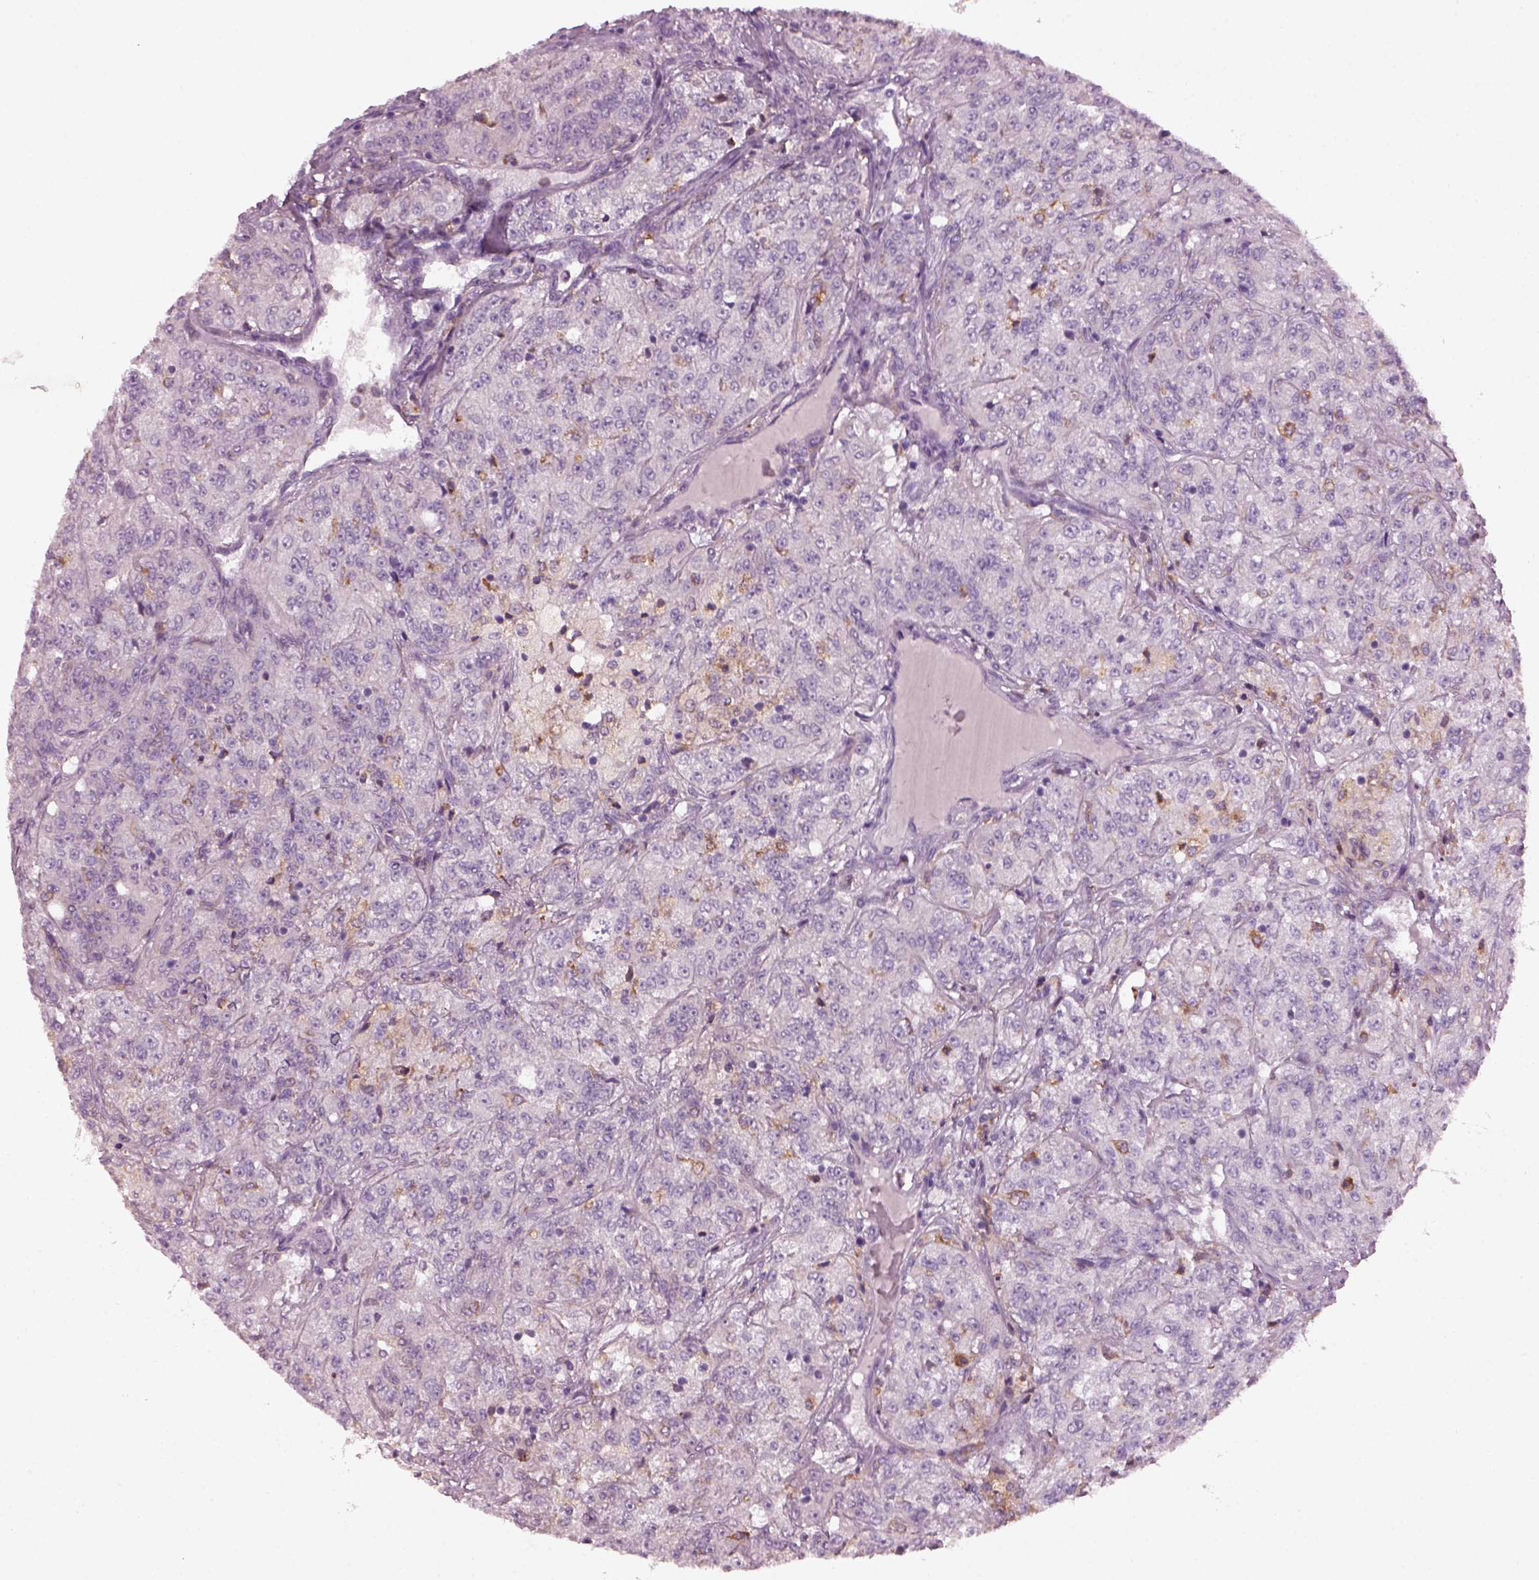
{"staining": {"intensity": "negative", "quantity": "none", "location": "none"}, "tissue": "renal cancer", "cell_type": "Tumor cells", "image_type": "cancer", "snomed": [{"axis": "morphology", "description": "Adenocarcinoma, NOS"}, {"axis": "topography", "description": "Kidney"}], "caption": "An image of human renal cancer (adenocarcinoma) is negative for staining in tumor cells.", "gene": "TMEM231", "patient": {"sex": "female", "age": 63}}